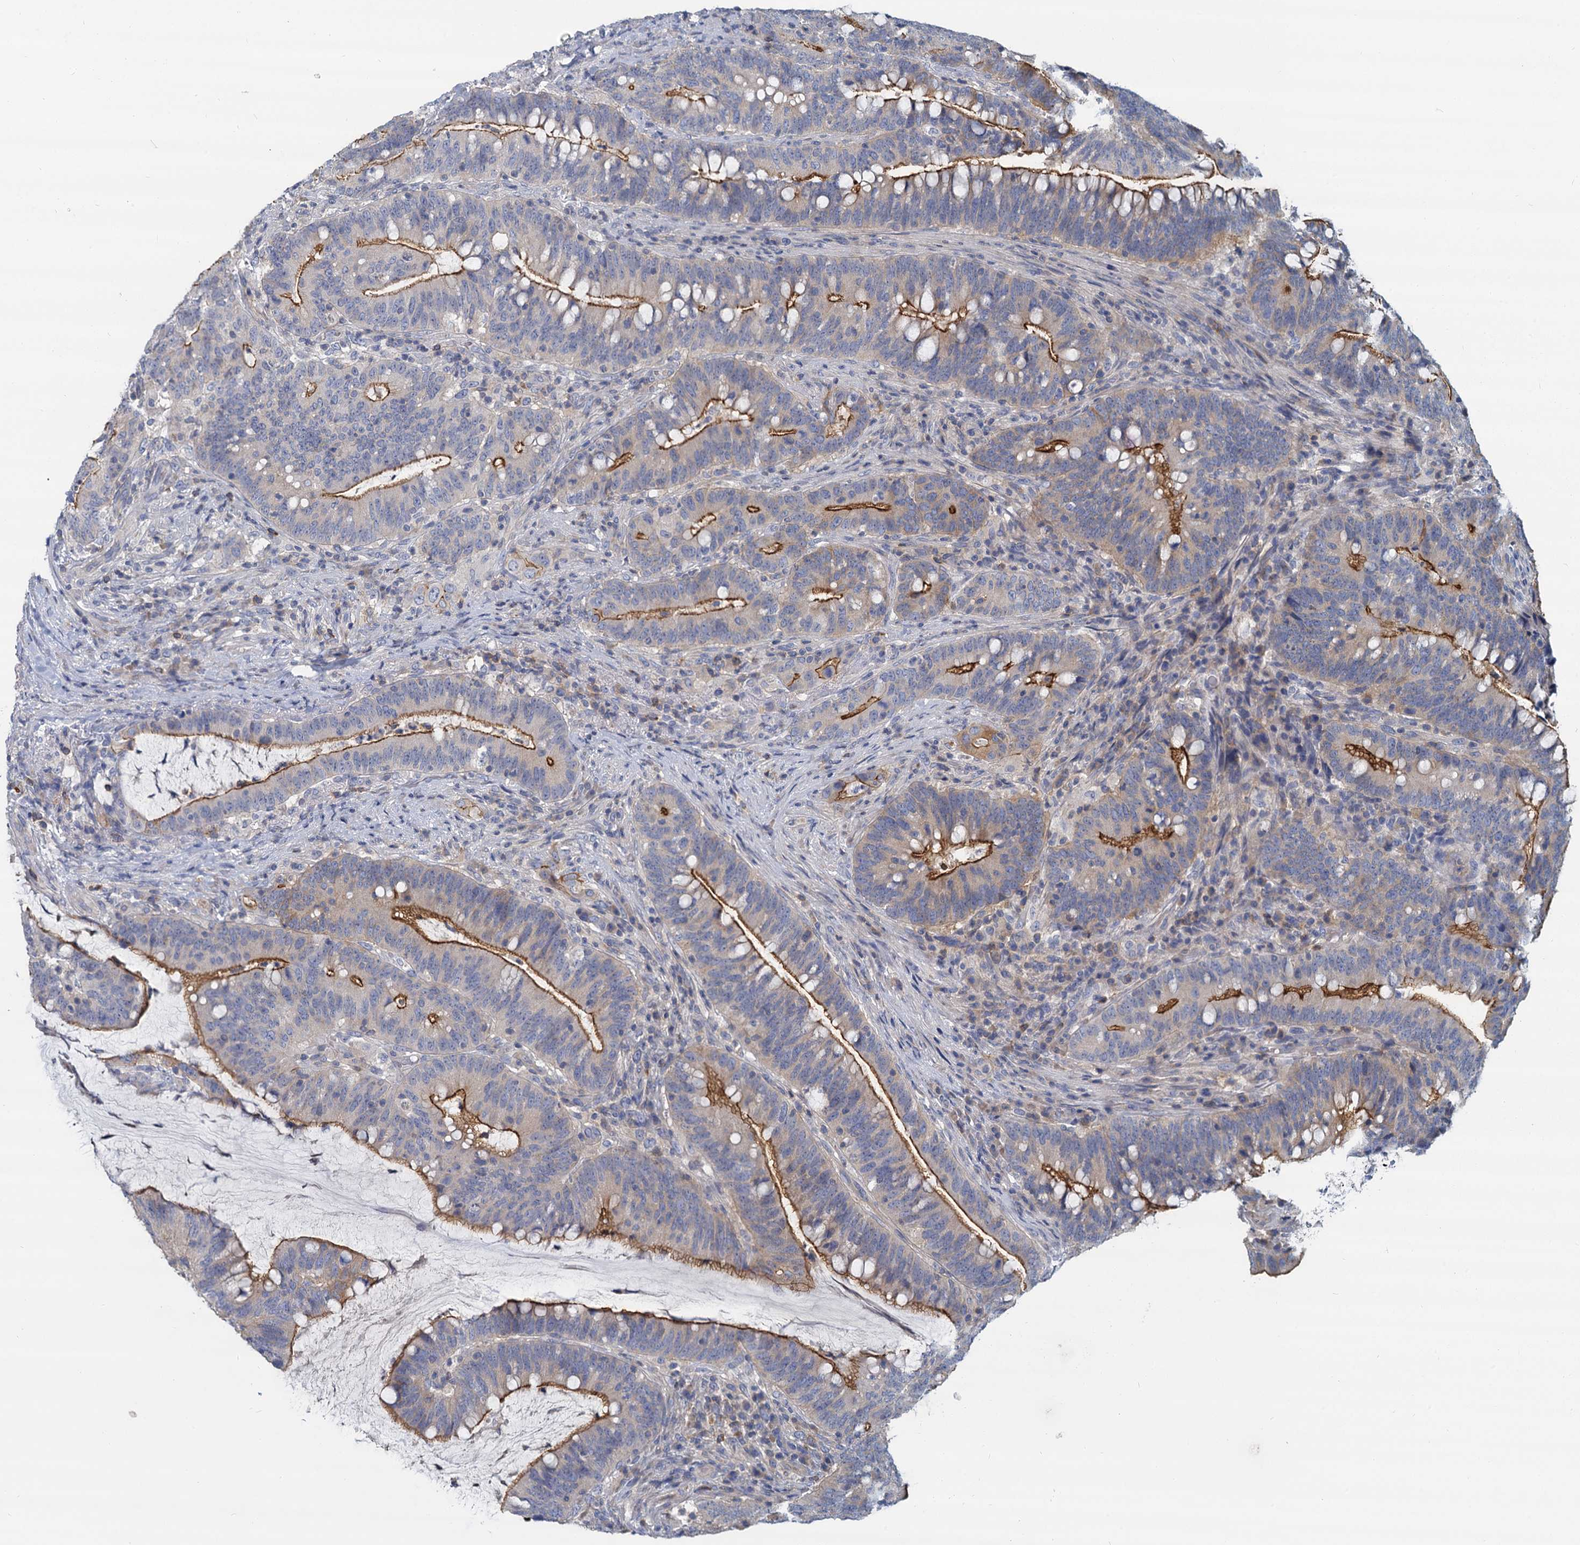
{"staining": {"intensity": "moderate", "quantity": "25%-75%", "location": "cytoplasmic/membranous"}, "tissue": "colorectal cancer", "cell_type": "Tumor cells", "image_type": "cancer", "snomed": [{"axis": "morphology", "description": "Adenocarcinoma, NOS"}, {"axis": "topography", "description": "Colon"}], "caption": "This is a histology image of IHC staining of adenocarcinoma (colorectal), which shows moderate positivity in the cytoplasmic/membranous of tumor cells.", "gene": "ACSM3", "patient": {"sex": "female", "age": 66}}